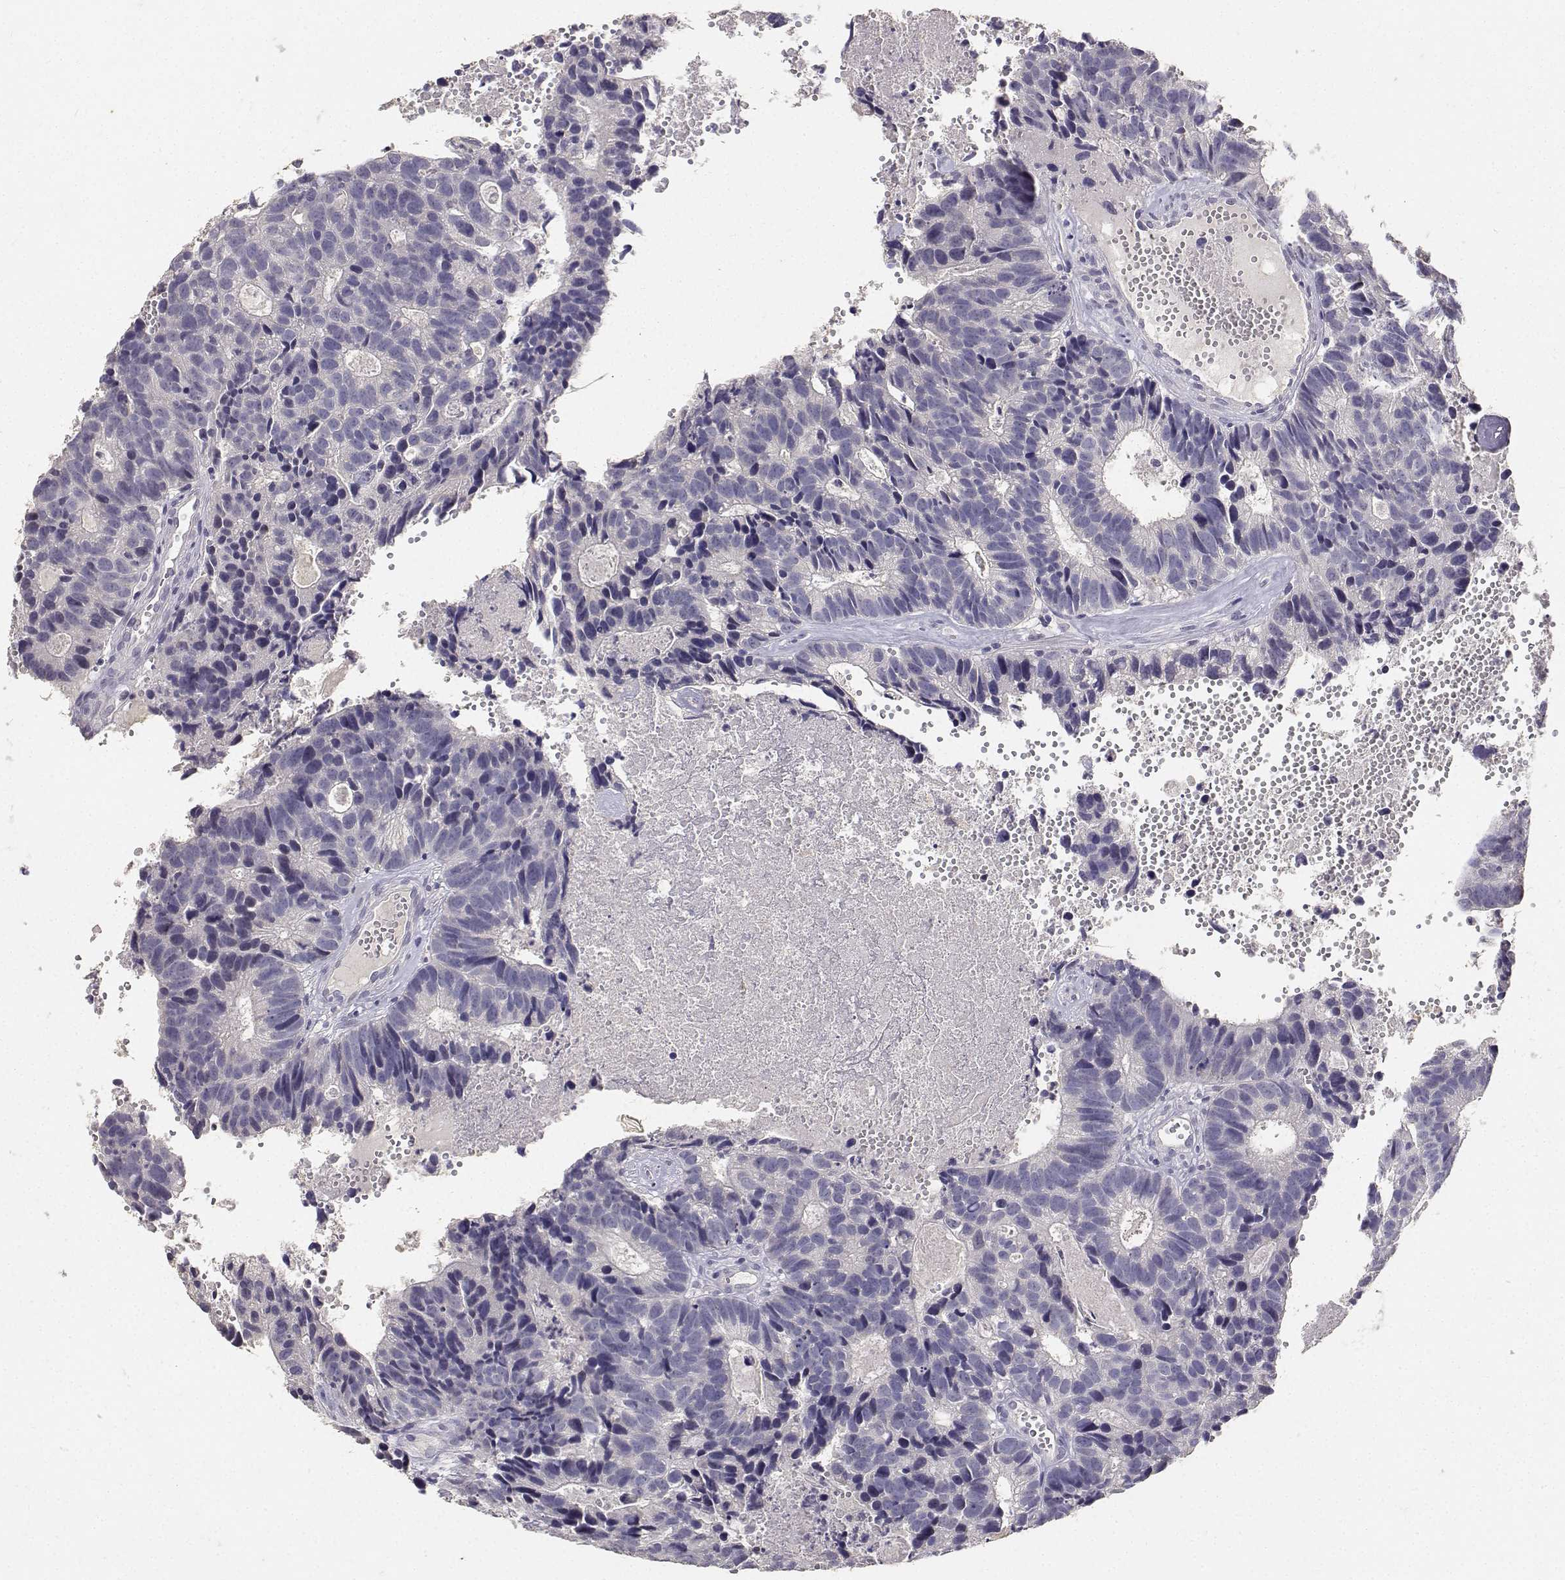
{"staining": {"intensity": "negative", "quantity": "none", "location": "none"}, "tissue": "head and neck cancer", "cell_type": "Tumor cells", "image_type": "cancer", "snomed": [{"axis": "morphology", "description": "Adenocarcinoma, NOS"}, {"axis": "topography", "description": "Head-Neck"}], "caption": "Immunohistochemical staining of human head and neck cancer (adenocarcinoma) displays no significant expression in tumor cells.", "gene": "PAEP", "patient": {"sex": "male", "age": 62}}